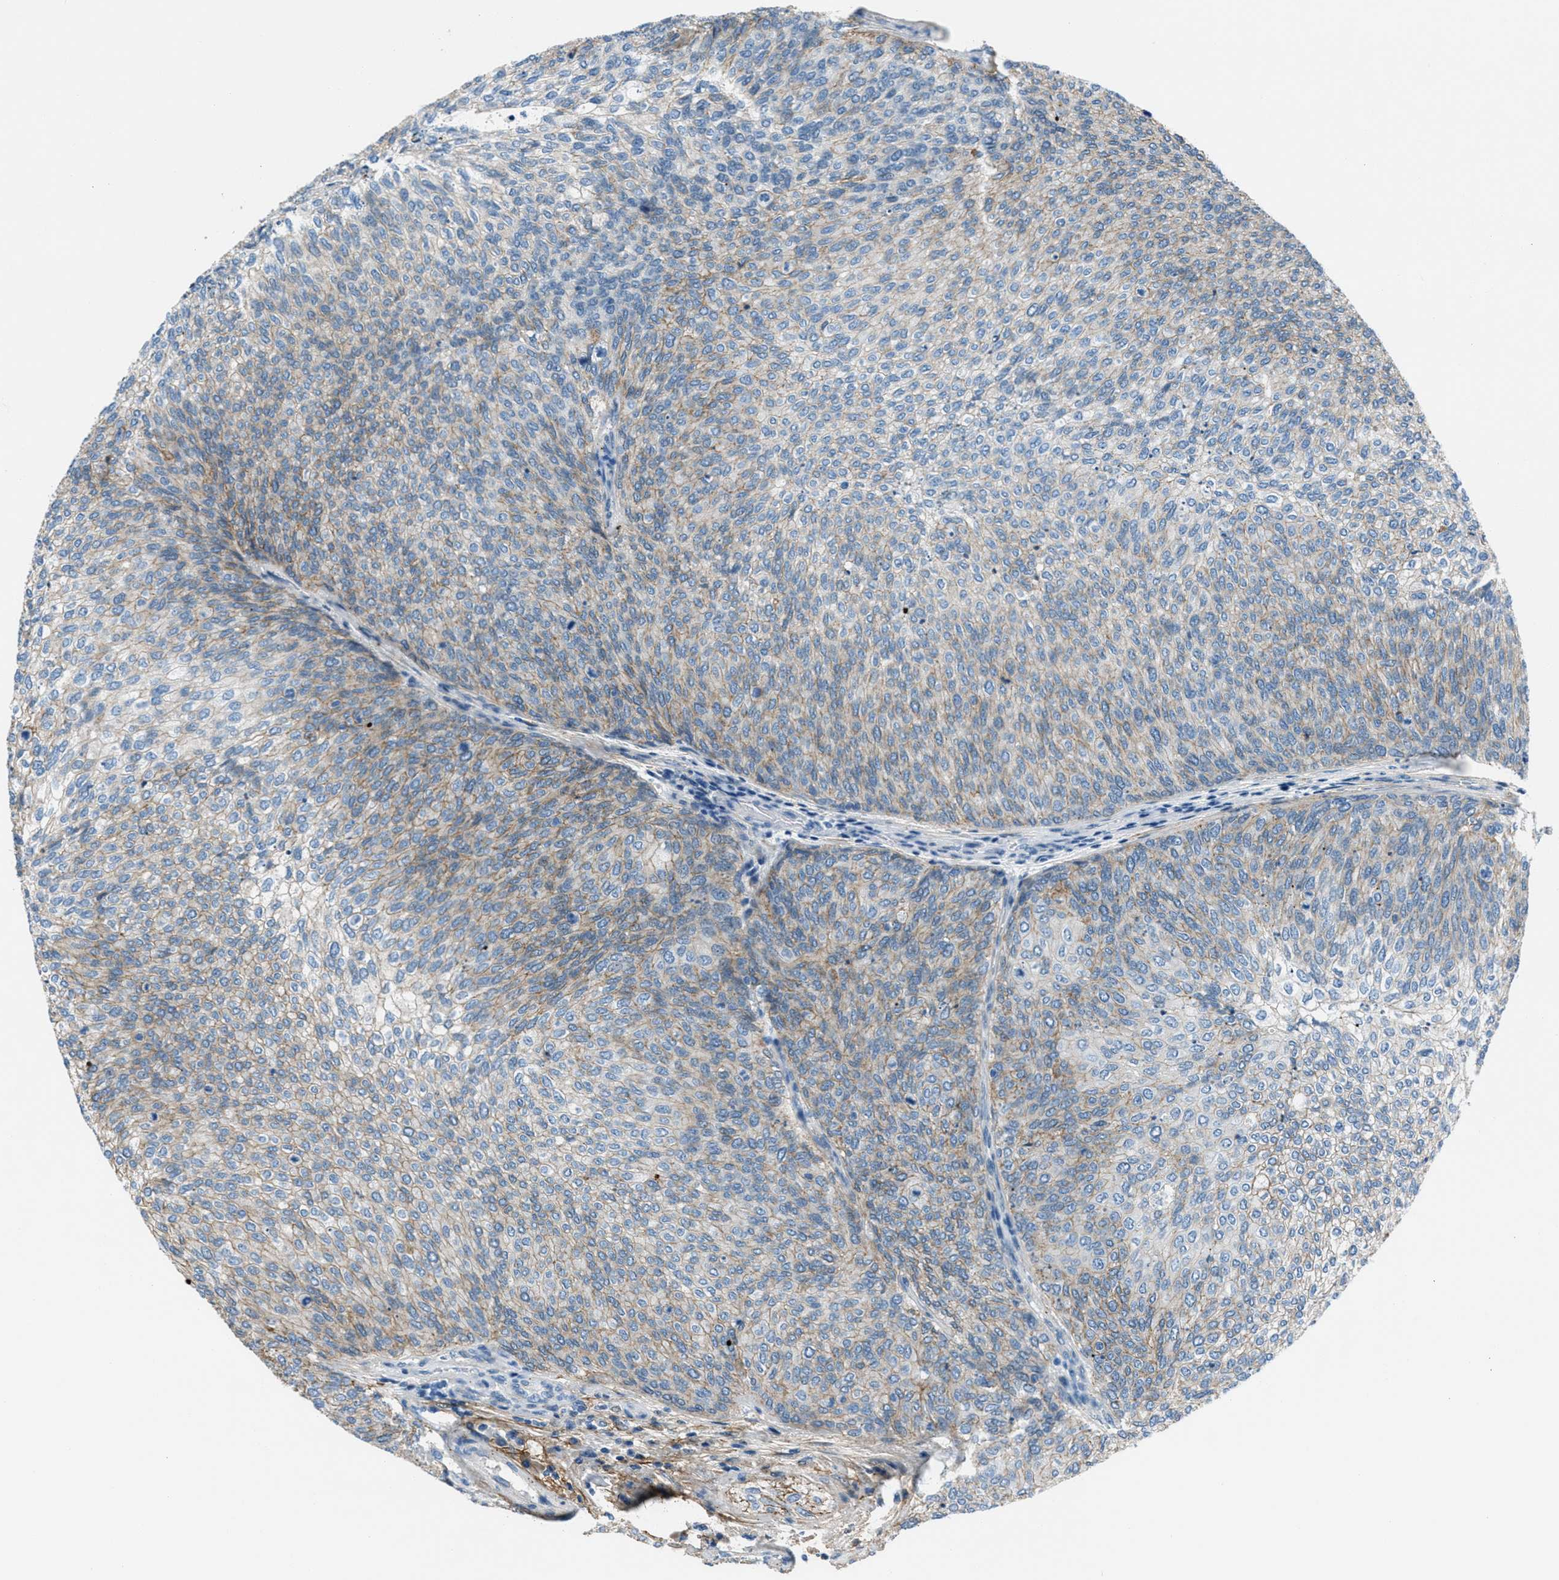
{"staining": {"intensity": "weak", "quantity": "25%-75%", "location": "cytoplasmic/membranous"}, "tissue": "urothelial cancer", "cell_type": "Tumor cells", "image_type": "cancer", "snomed": [{"axis": "morphology", "description": "Urothelial carcinoma, Low grade"}, {"axis": "topography", "description": "Urinary bladder"}], "caption": "A high-resolution histopathology image shows immunohistochemistry staining of urothelial carcinoma (low-grade), which exhibits weak cytoplasmic/membranous expression in about 25%-75% of tumor cells. (Stains: DAB (3,3'-diaminobenzidine) in brown, nuclei in blue, Microscopy: brightfield microscopy at high magnification).", "gene": "FBN1", "patient": {"sex": "female", "age": 79}}